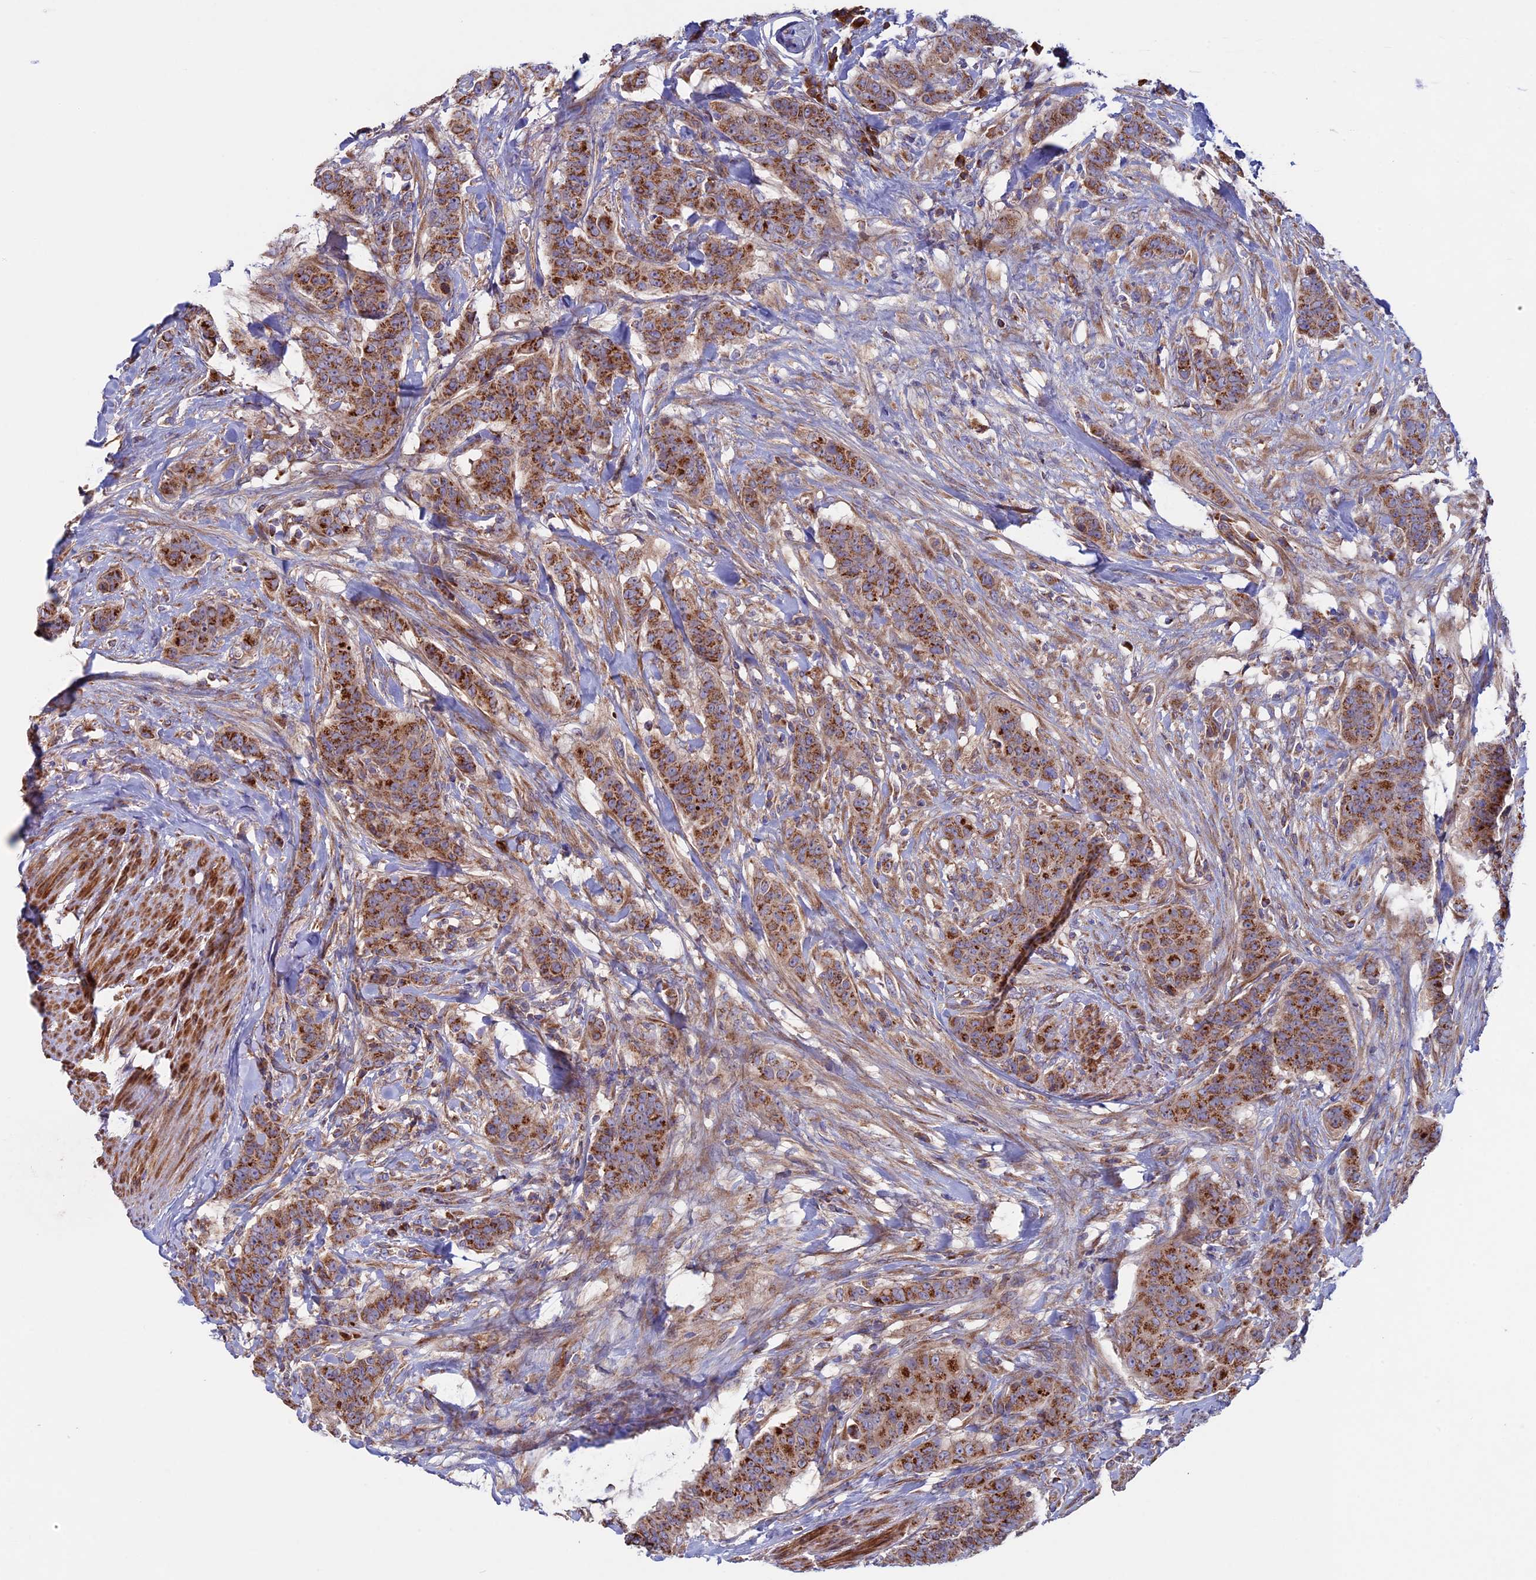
{"staining": {"intensity": "strong", "quantity": ">75%", "location": "cytoplasmic/membranous"}, "tissue": "breast cancer", "cell_type": "Tumor cells", "image_type": "cancer", "snomed": [{"axis": "morphology", "description": "Duct carcinoma"}, {"axis": "topography", "description": "Breast"}], "caption": "A brown stain shows strong cytoplasmic/membranous staining of a protein in human breast invasive ductal carcinoma tumor cells.", "gene": "SLC15A5", "patient": {"sex": "female", "age": 40}}